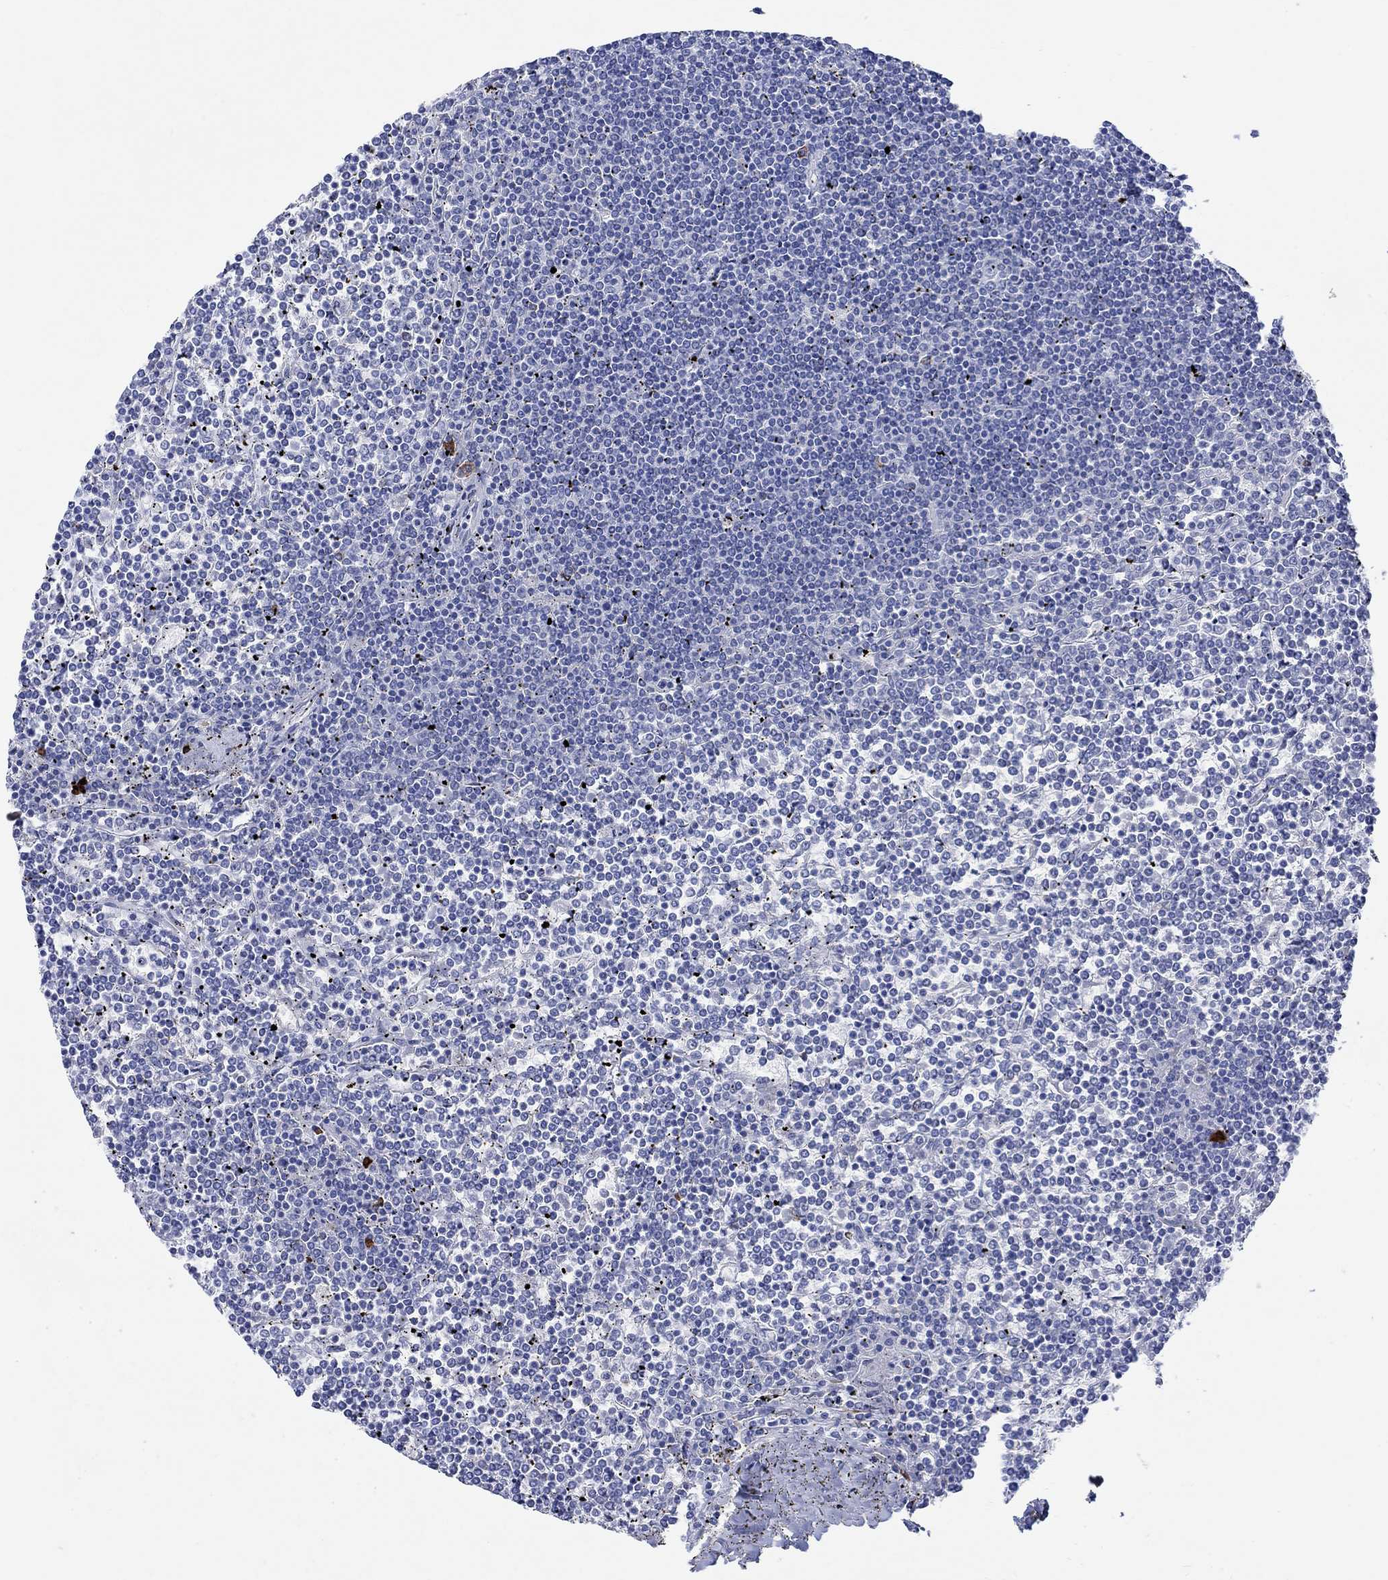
{"staining": {"intensity": "negative", "quantity": "none", "location": "none"}, "tissue": "lymphoma", "cell_type": "Tumor cells", "image_type": "cancer", "snomed": [{"axis": "morphology", "description": "Malignant lymphoma, non-Hodgkin's type, Low grade"}, {"axis": "topography", "description": "Spleen"}], "caption": "Tumor cells show no significant positivity in lymphoma. (DAB immunohistochemistry, high magnification).", "gene": "P2RY6", "patient": {"sex": "female", "age": 19}}